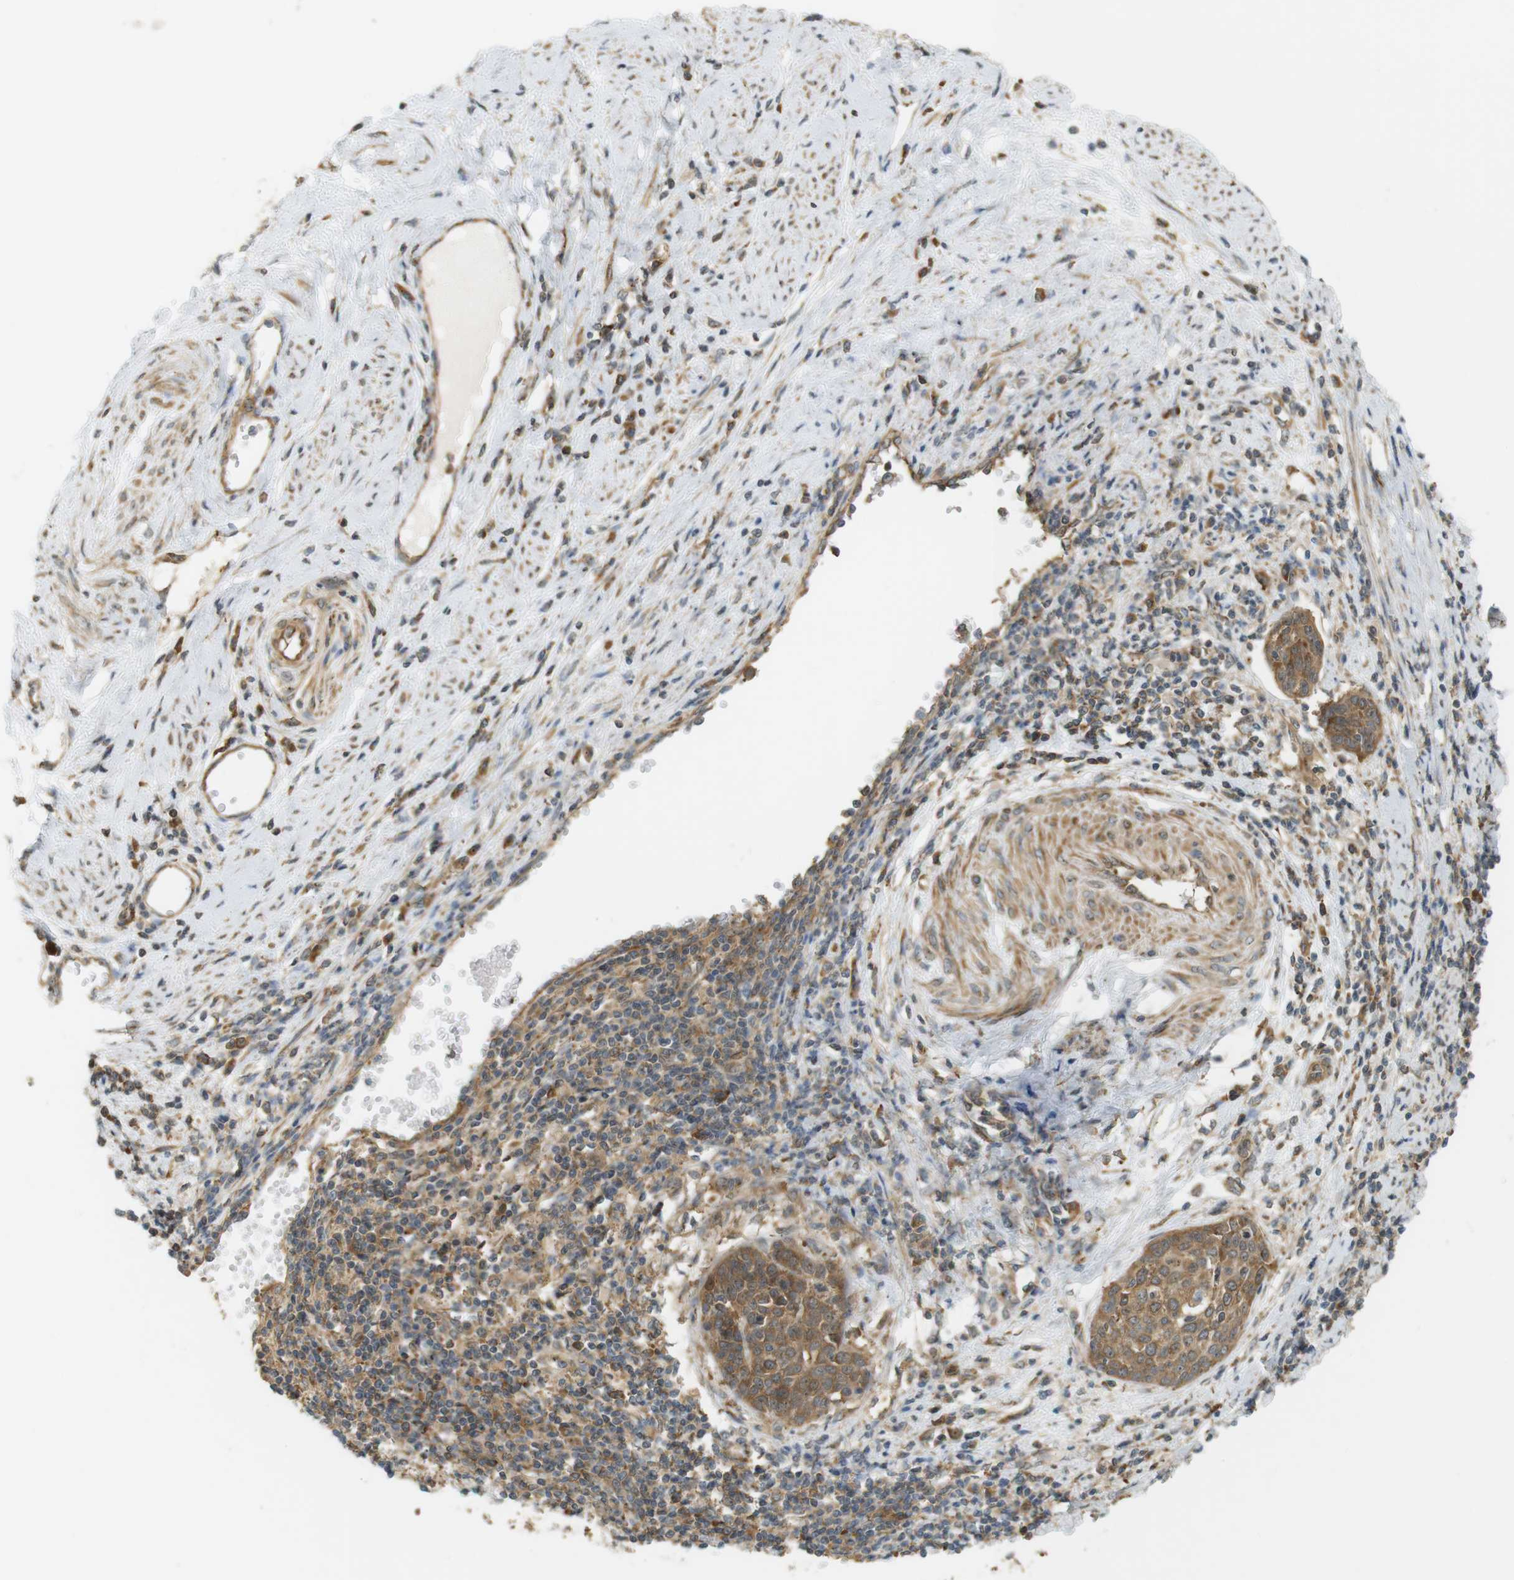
{"staining": {"intensity": "moderate", "quantity": ">75%", "location": "cytoplasmic/membranous"}, "tissue": "cervical cancer", "cell_type": "Tumor cells", "image_type": "cancer", "snomed": [{"axis": "morphology", "description": "Squamous cell carcinoma, NOS"}, {"axis": "topography", "description": "Cervix"}], "caption": "This micrograph displays IHC staining of cervical cancer, with medium moderate cytoplasmic/membranous staining in approximately >75% of tumor cells.", "gene": "PA2G4", "patient": {"sex": "female", "age": 38}}